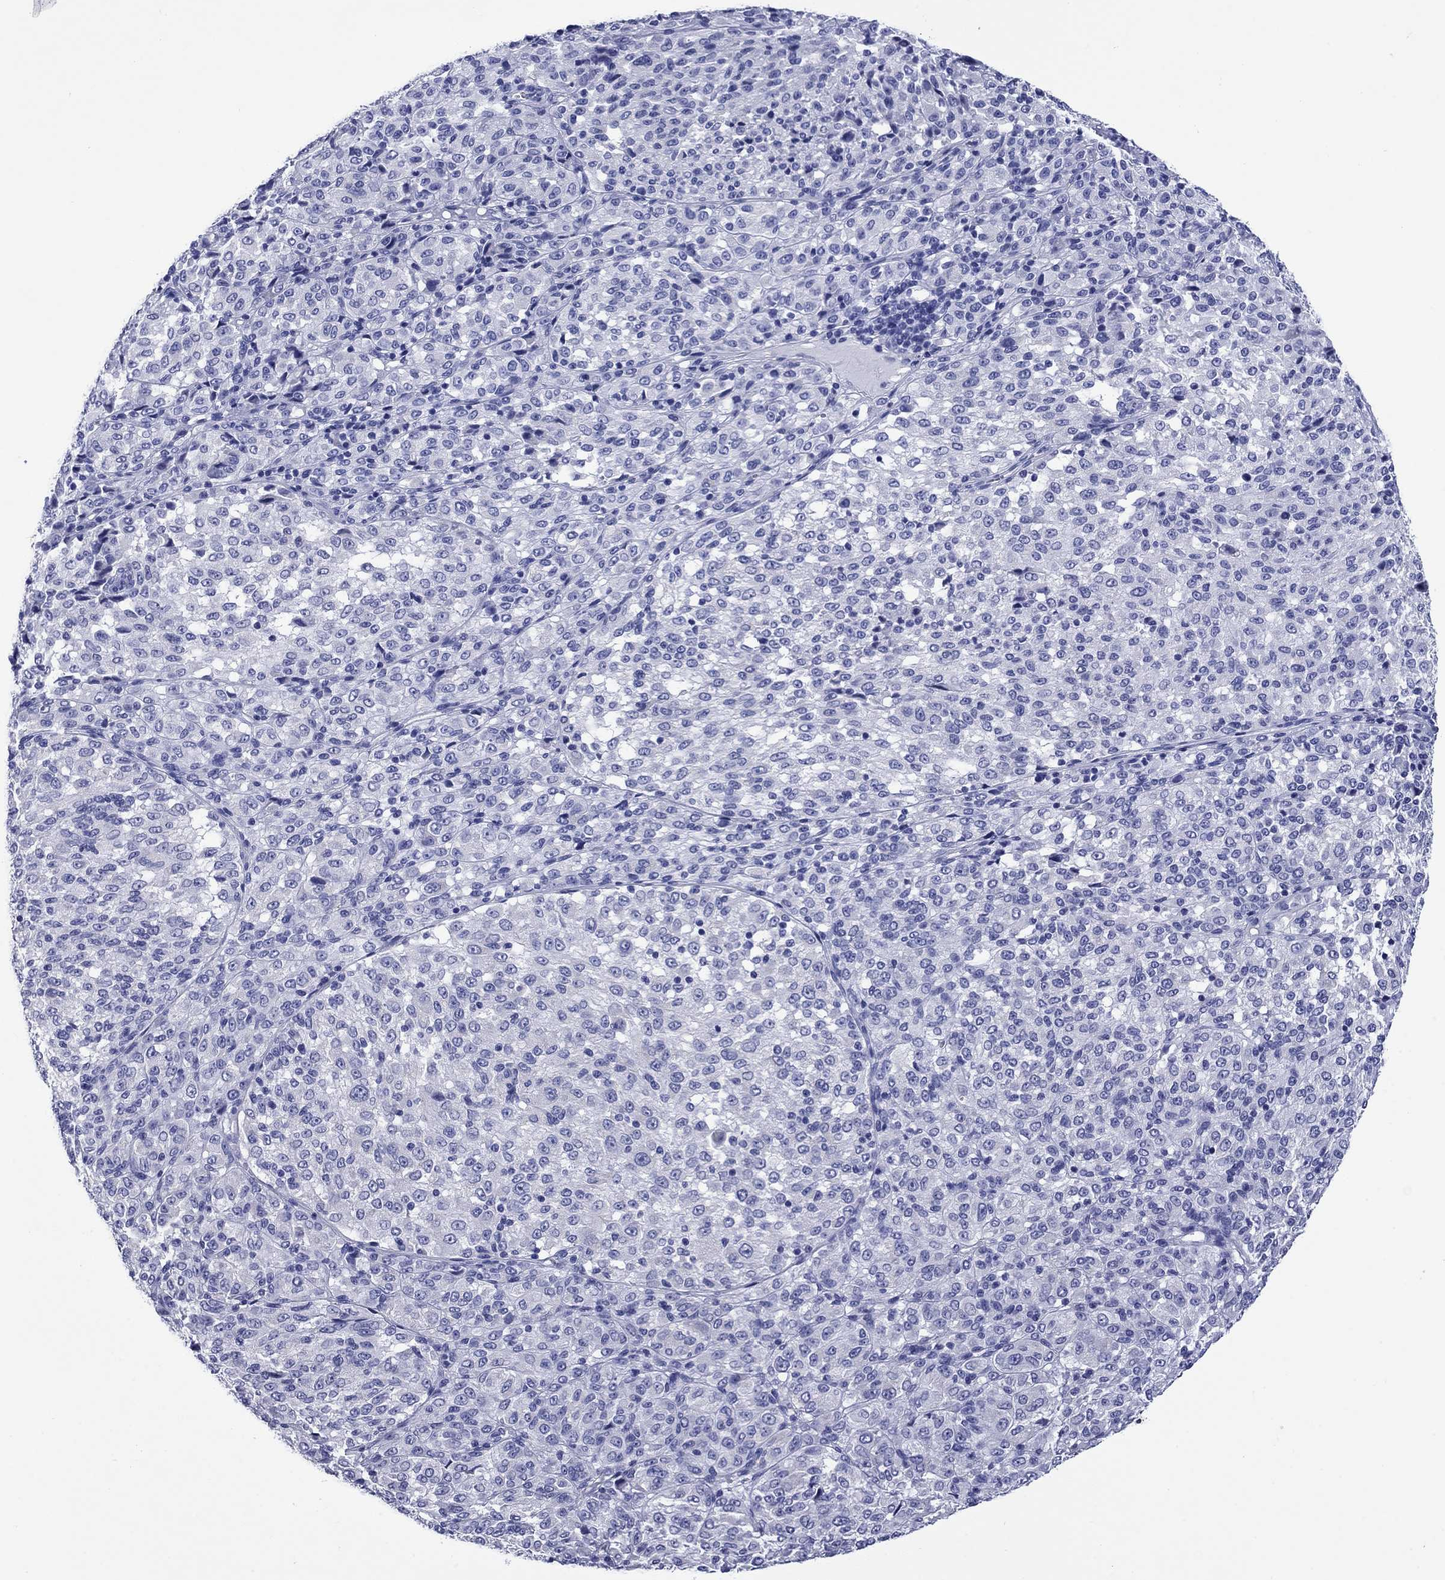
{"staining": {"intensity": "negative", "quantity": "none", "location": "none"}, "tissue": "melanoma", "cell_type": "Tumor cells", "image_type": "cancer", "snomed": [{"axis": "morphology", "description": "Malignant melanoma, Metastatic site"}, {"axis": "topography", "description": "Brain"}], "caption": "Tumor cells show no significant positivity in malignant melanoma (metastatic site).", "gene": "GIP", "patient": {"sex": "female", "age": 56}}